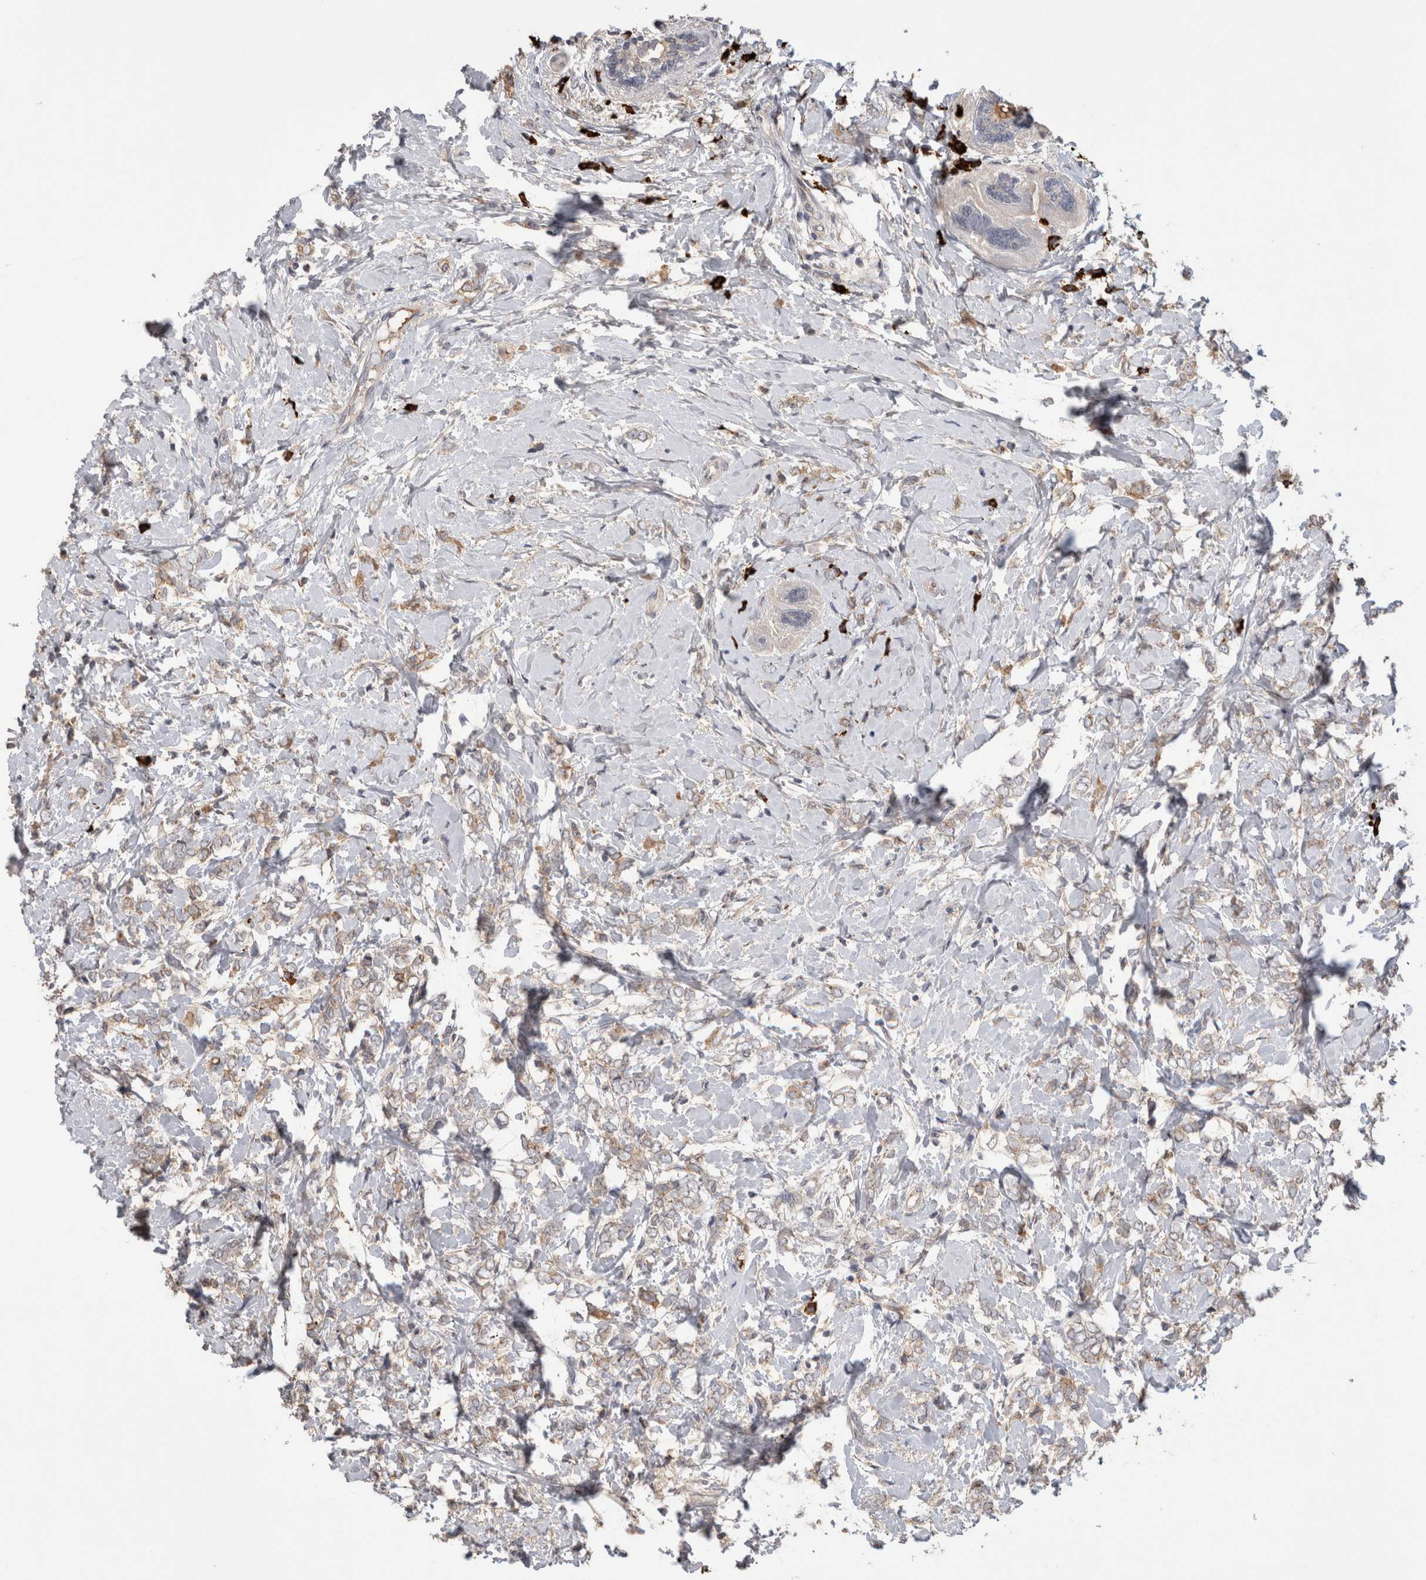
{"staining": {"intensity": "weak", "quantity": "25%-75%", "location": "cytoplasmic/membranous"}, "tissue": "breast cancer", "cell_type": "Tumor cells", "image_type": "cancer", "snomed": [{"axis": "morphology", "description": "Normal tissue, NOS"}, {"axis": "morphology", "description": "Lobular carcinoma"}, {"axis": "topography", "description": "Breast"}], "caption": "Weak cytoplasmic/membranous staining is present in approximately 25%-75% of tumor cells in lobular carcinoma (breast). (DAB (3,3'-diaminobenzidine) = brown stain, brightfield microscopy at high magnification).", "gene": "PPP3CC", "patient": {"sex": "female", "age": 47}}